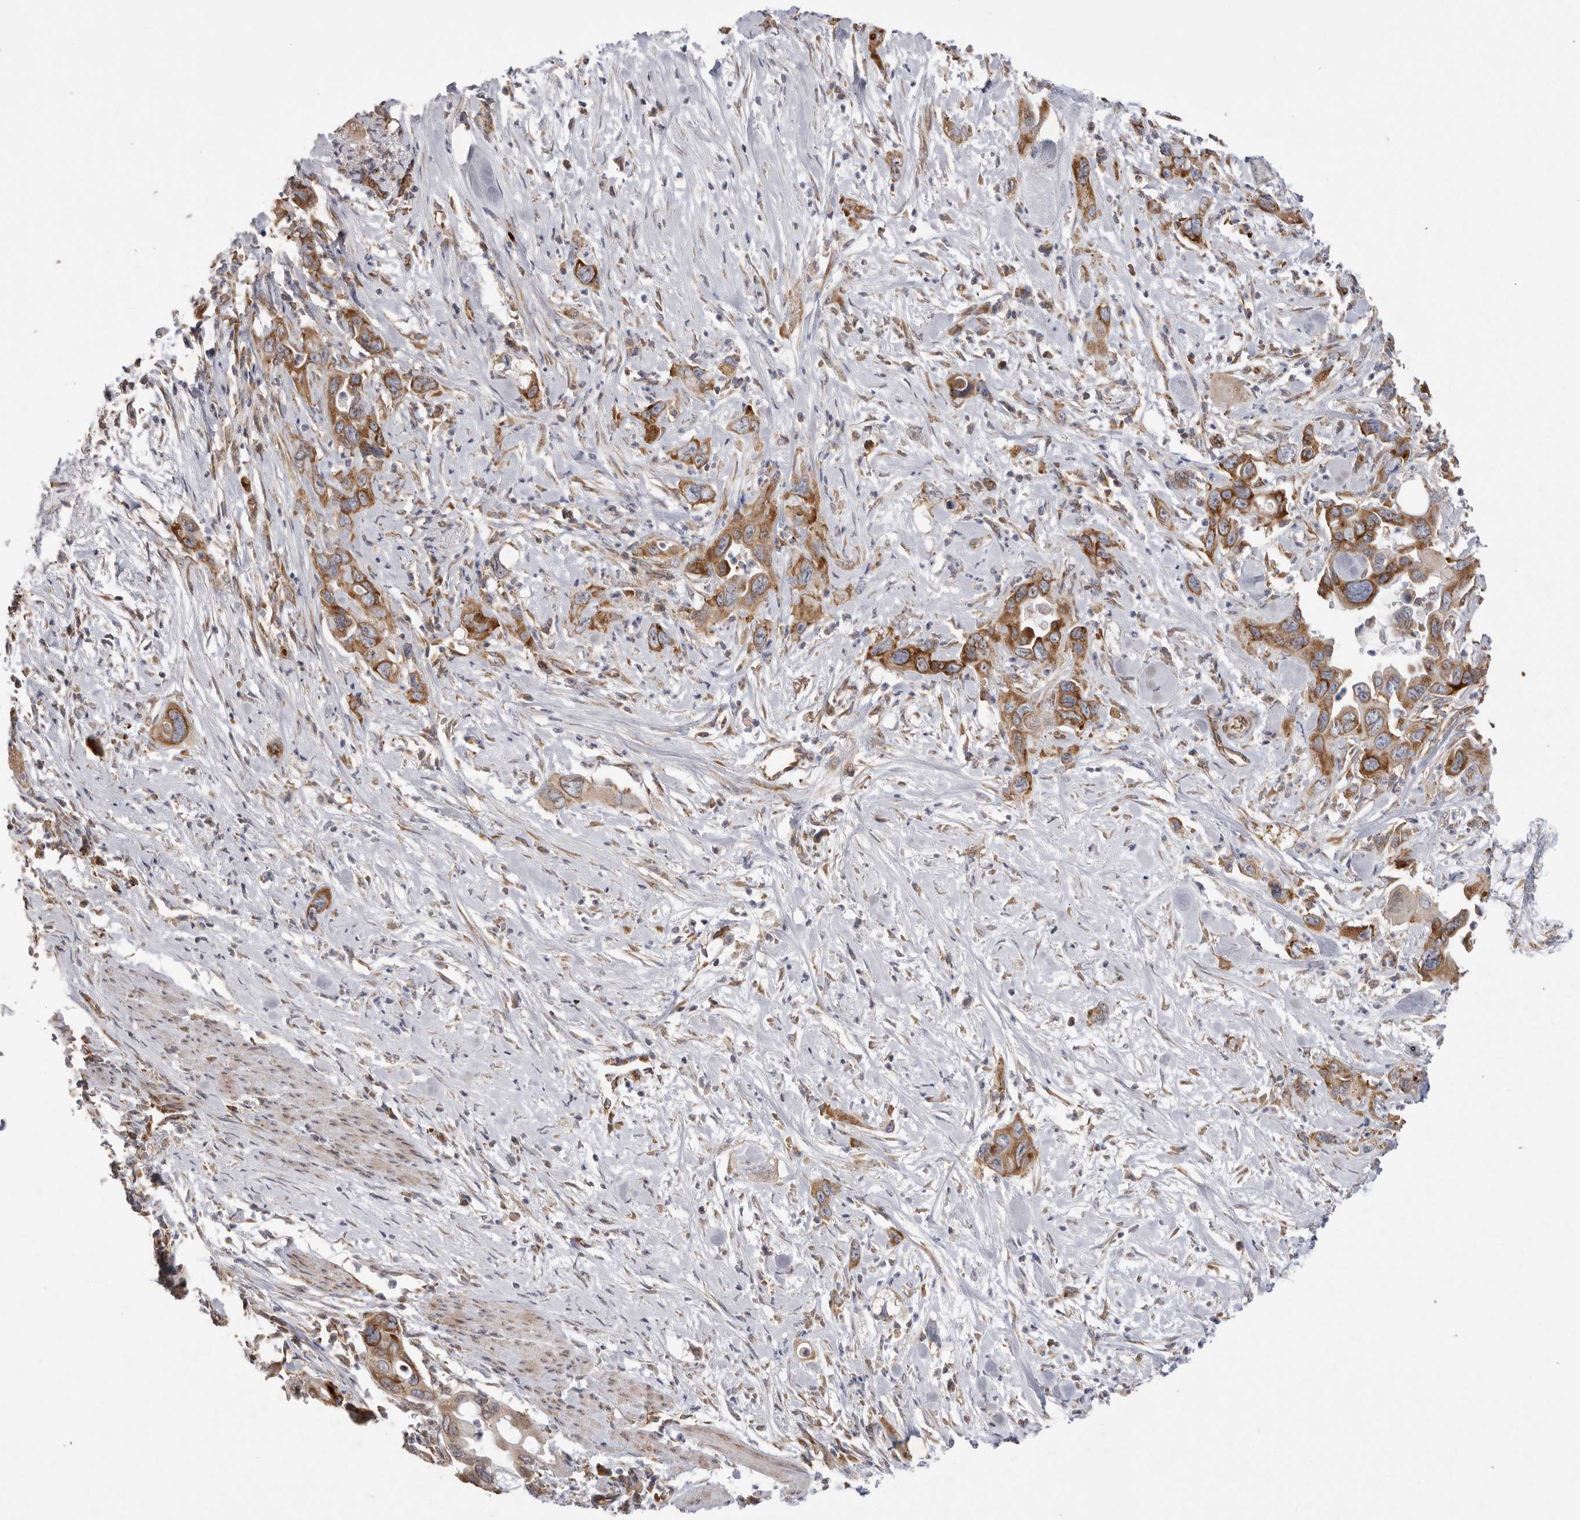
{"staining": {"intensity": "strong", "quantity": ">75%", "location": "cytoplasmic/membranous"}, "tissue": "pancreatic cancer", "cell_type": "Tumor cells", "image_type": "cancer", "snomed": [{"axis": "morphology", "description": "Adenocarcinoma, NOS"}, {"axis": "topography", "description": "Pancreas"}], "caption": "High-power microscopy captured an IHC histopathology image of adenocarcinoma (pancreatic), revealing strong cytoplasmic/membranous expression in approximately >75% of tumor cells.", "gene": "SERBP1", "patient": {"sex": "female", "age": 70}}